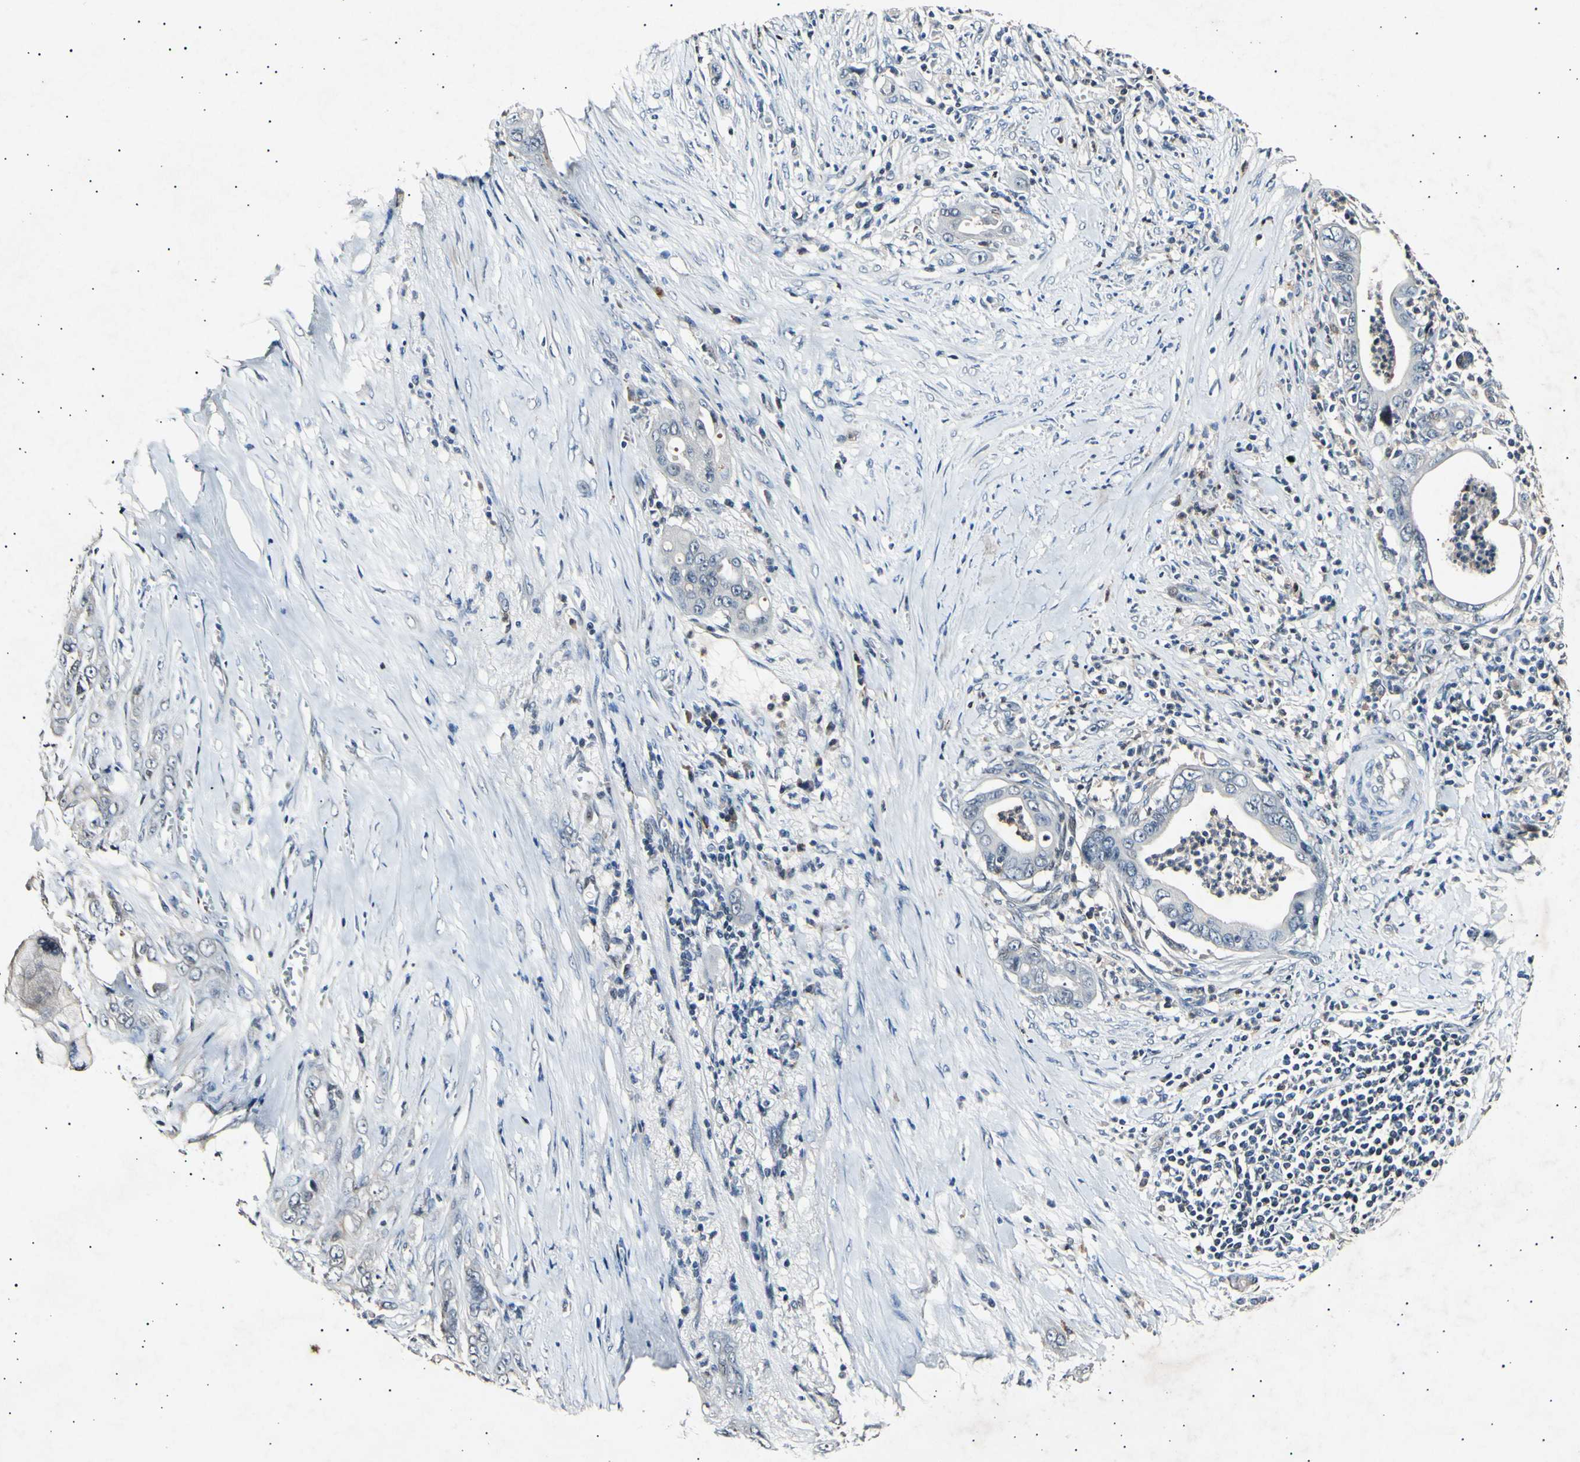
{"staining": {"intensity": "negative", "quantity": "none", "location": "none"}, "tissue": "pancreatic cancer", "cell_type": "Tumor cells", "image_type": "cancer", "snomed": [{"axis": "morphology", "description": "Adenocarcinoma, NOS"}, {"axis": "topography", "description": "Pancreas"}], "caption": "Immunohistochemistry (IHC) of pancreatic cancer exhibits no positivity in tumor cells.", "gene": "ADCY3", "patient": {"sex": "male", "age": 59}}